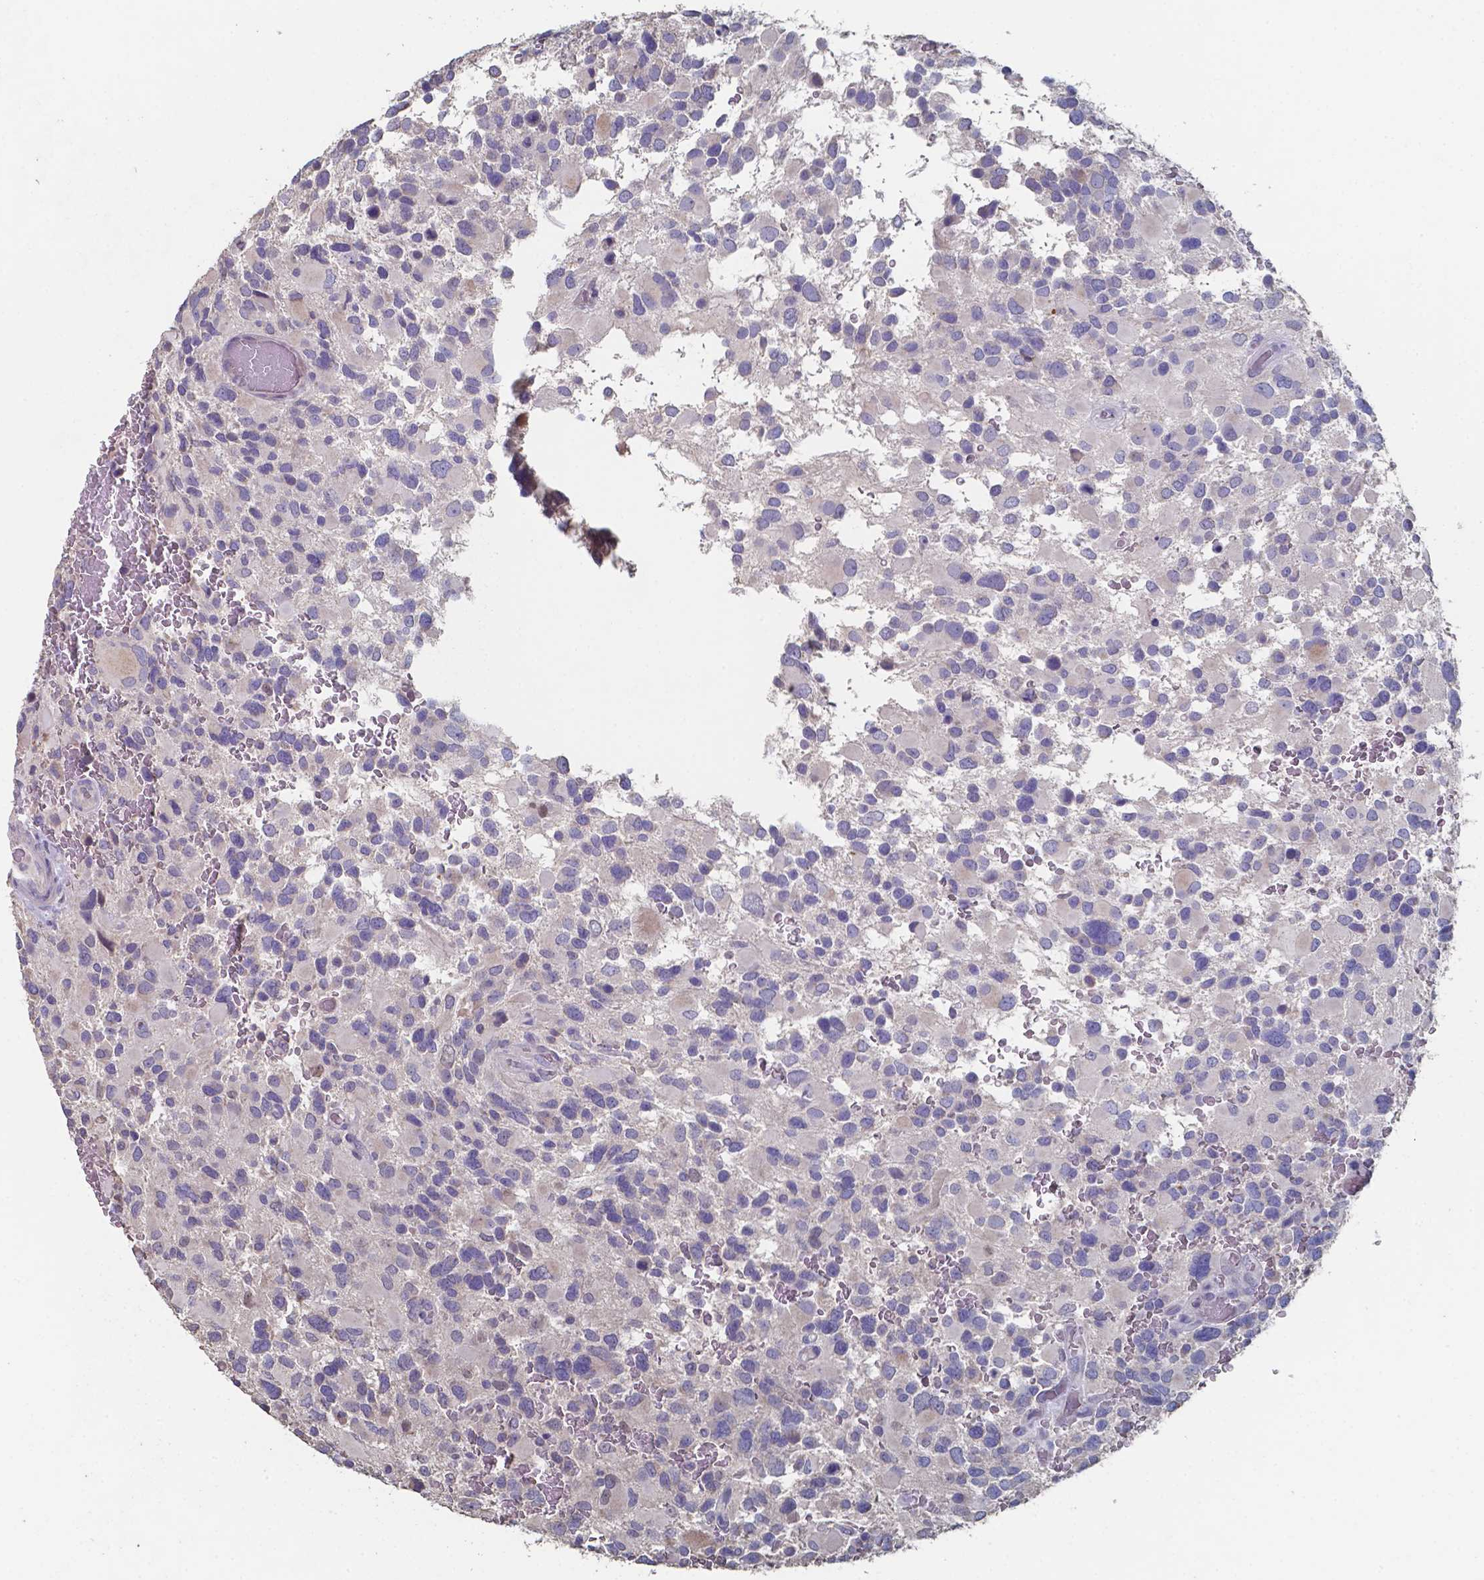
{"staining": {"intensity": "negative", "quantity": "none", "location": "none"}, "tissue": "glioma", "cell_type": "Tumor cells", "image_type": "cancer", "snomed": [{"axis": "morphology", "description": "Glioma, malignant, Low grade"}, {"axis": "topography", "description": "Brain"}], "caption": "DAB immunohistochemical staining of human glioma displays no significant staining in tumor cells.", "gene": "FOXJ1", "patient": {"sex": "female", "age": 32}}